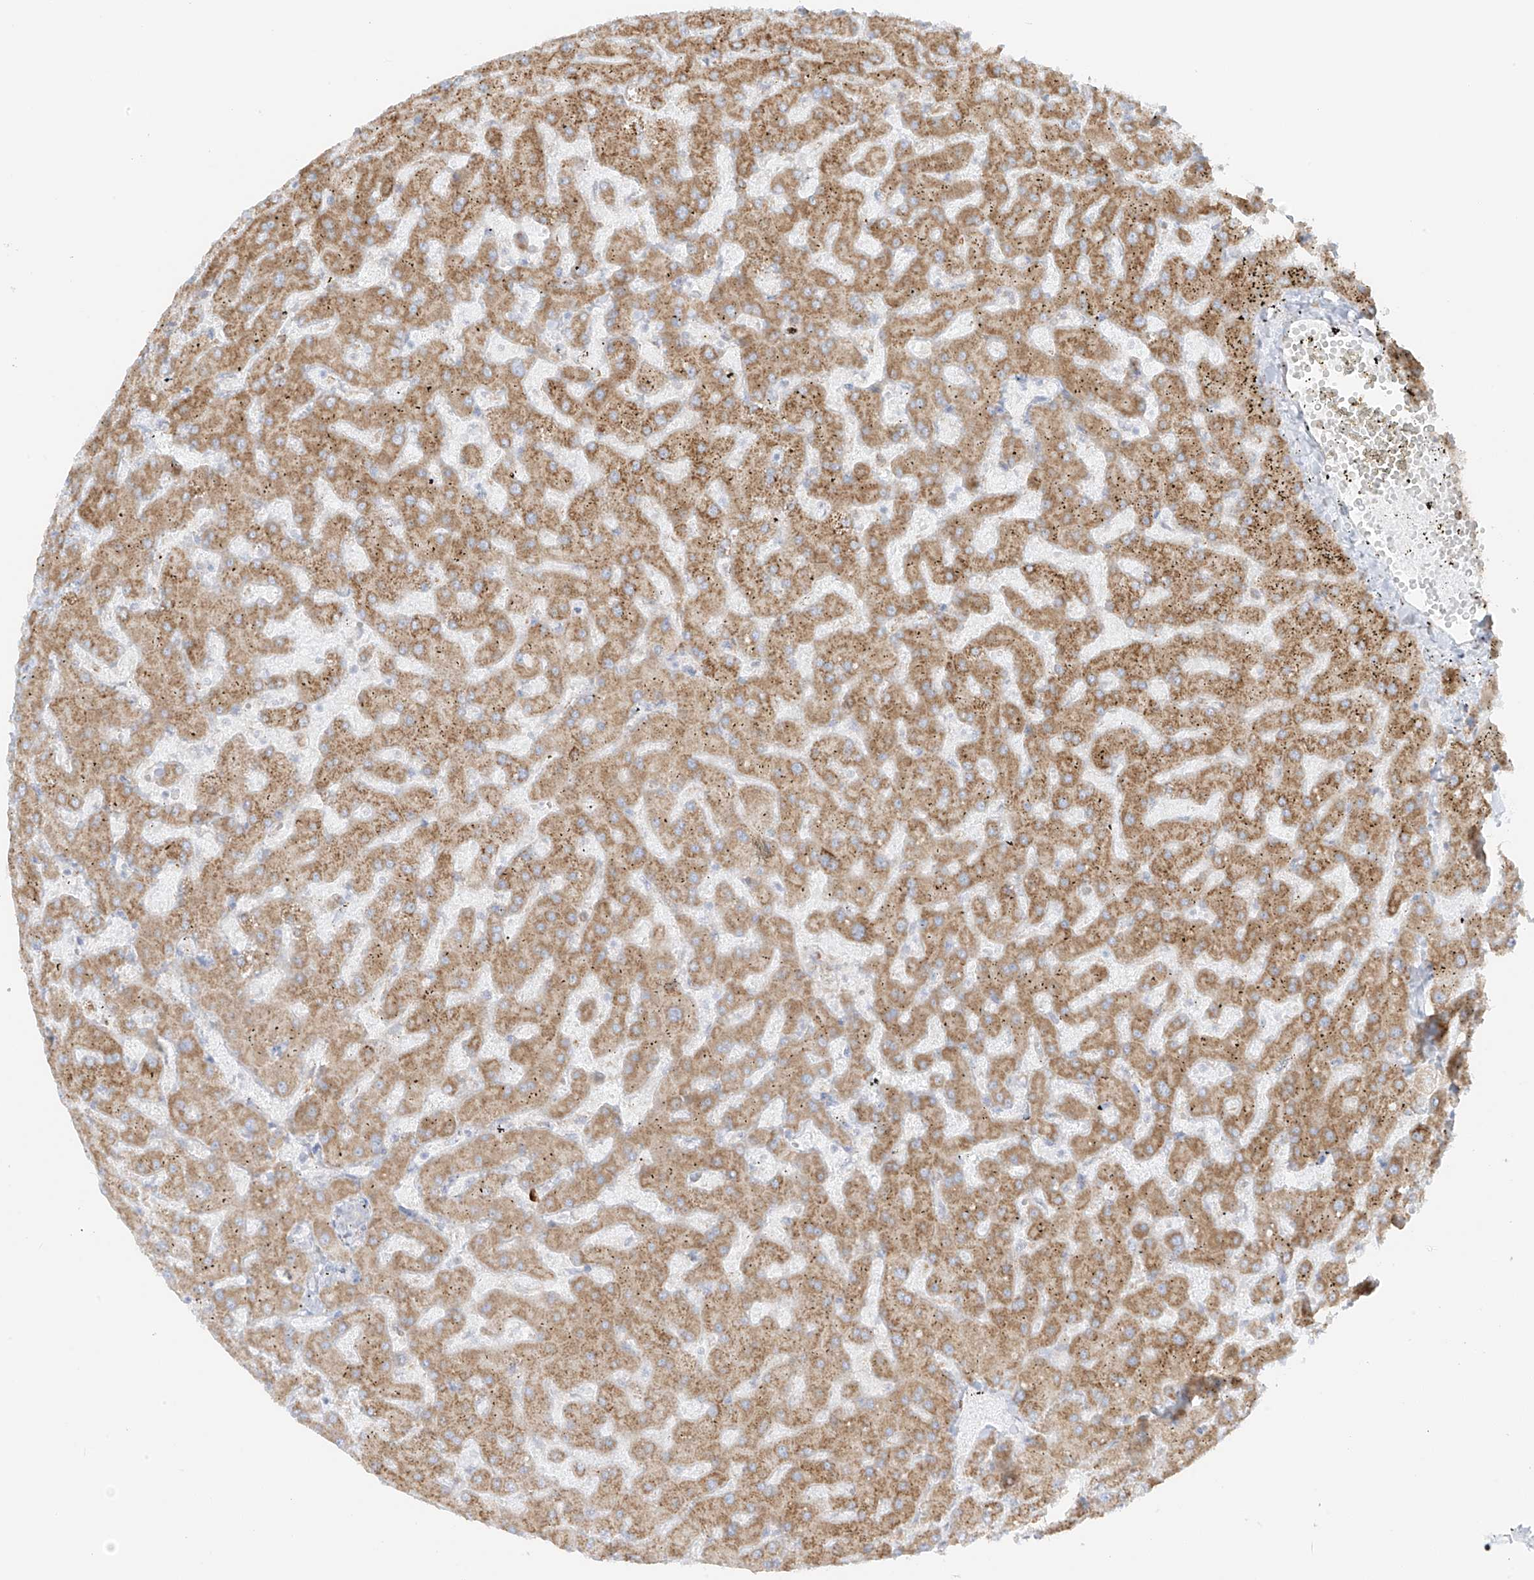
{"staining": {"intensity": "negative", "quantity": "none", "location": "none"}, "tissue": "liver", "cell_type": "Cholangiocytes", "image_type": "normal", "snomed": [{"axis": "morphology", "description": "Normal tissue, NOS"}, {"axis": "topography", "description": "Liver"}], "caption": "Immunohistochemistry (IHC) micrograph of normal liver: liver stained with DAB (3,3'-diaminobenzidine) exhibits no significant protein expression in cholangiocytes.", "gene": "LRRC59", "patient": {"sex": "female", "age": 63}}